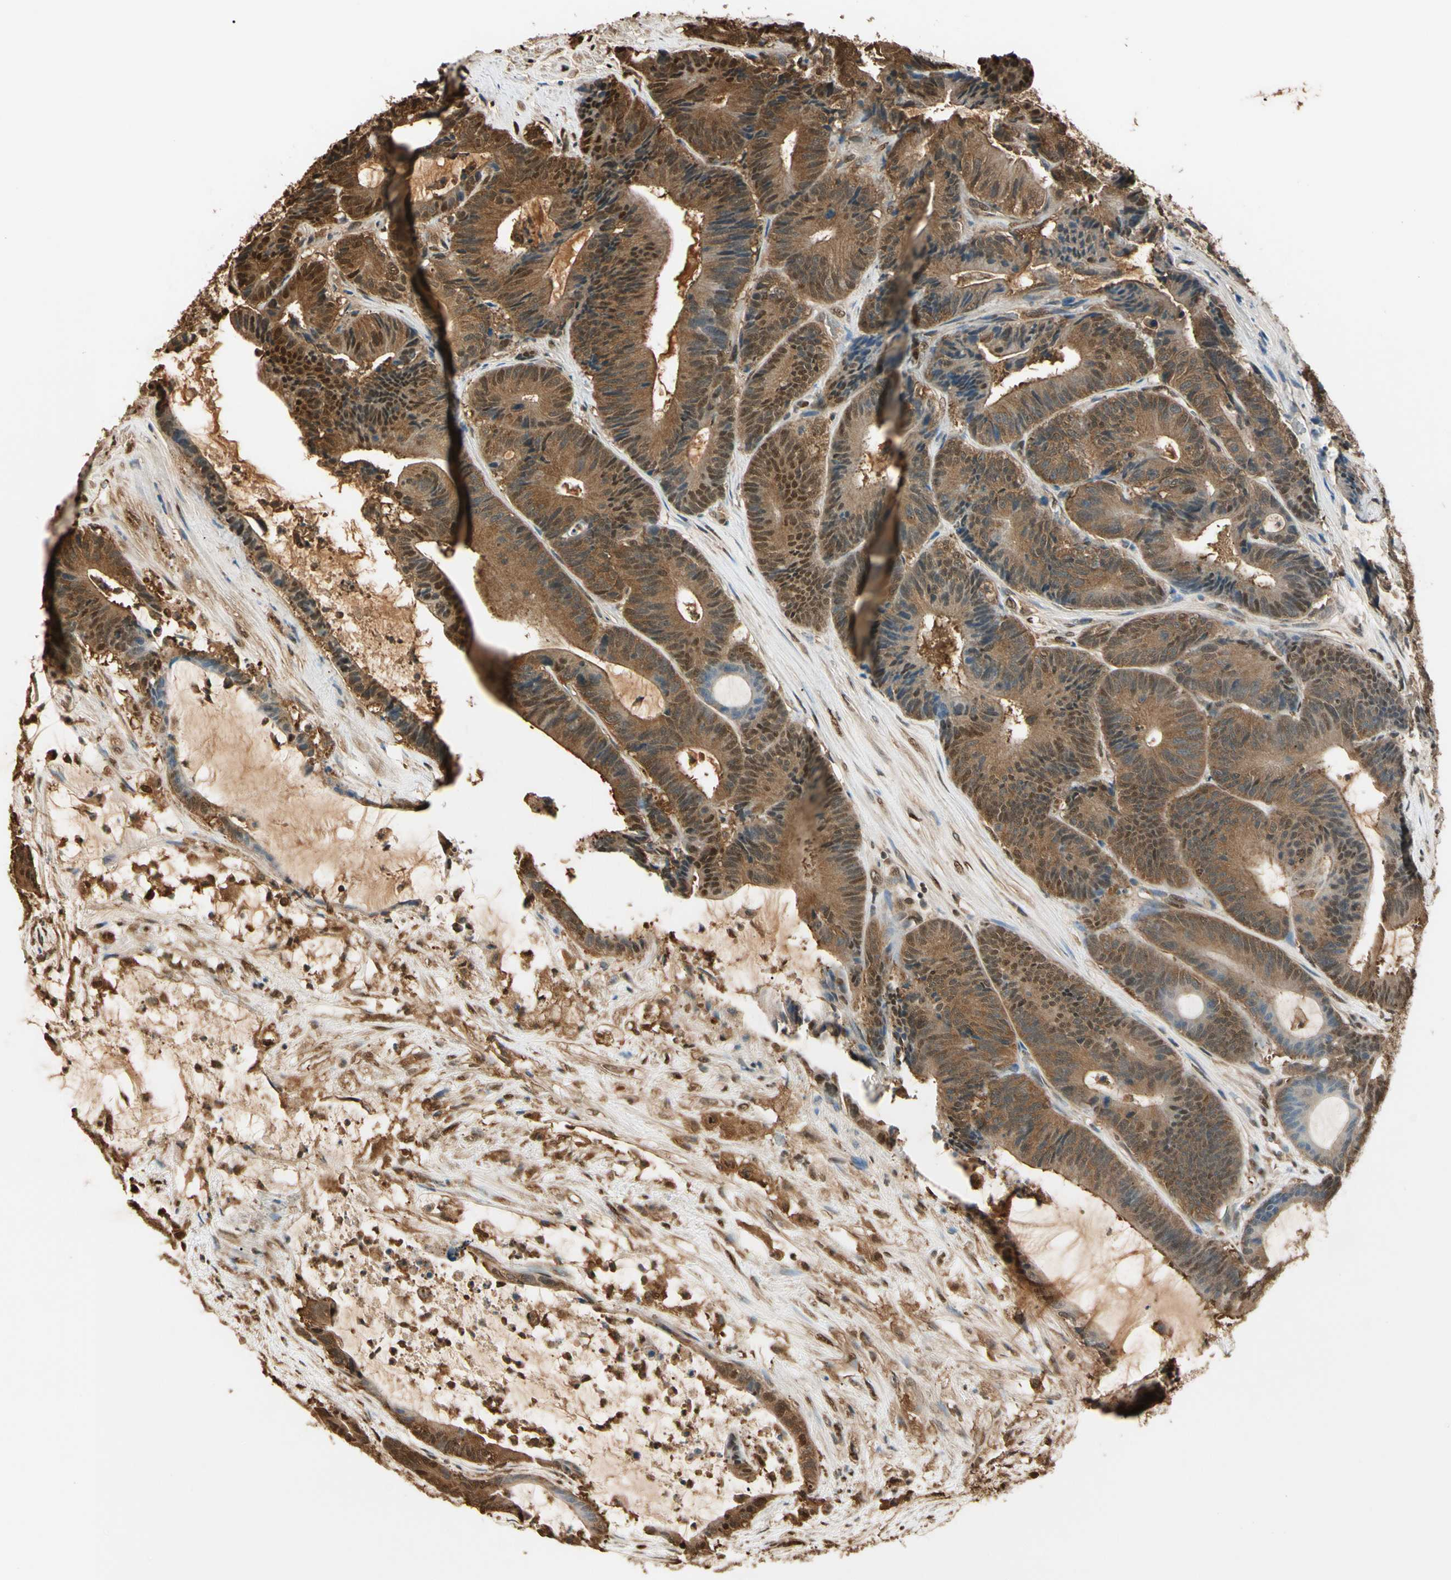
{"staining": {"intensity": "moderate", "quantity": ">75%", "location": "cytoplasmic/membranous,nuclear"}, "tissue": "colorectal cancer", "cell_type": "Tumor cells", "image_type": "cancer", "snomed": [{"axis": "morphology", "description": "Adenocarcinoma, NOS"}, {"axis": "topography", "description": "Colon"}], "caption": "Brown immunohistochemical staining in human colorectal cancer (adenocarcinoma) shows moderate cytoplasmic/membranous and nuclear staining in about >75% of tumor cells. Immunohistochemistry (ihc) stains the protein of interest in brown and the nuclei are stained blue.", "gene": "PNCK", "patient": {"sex": "female", "age": 84}}